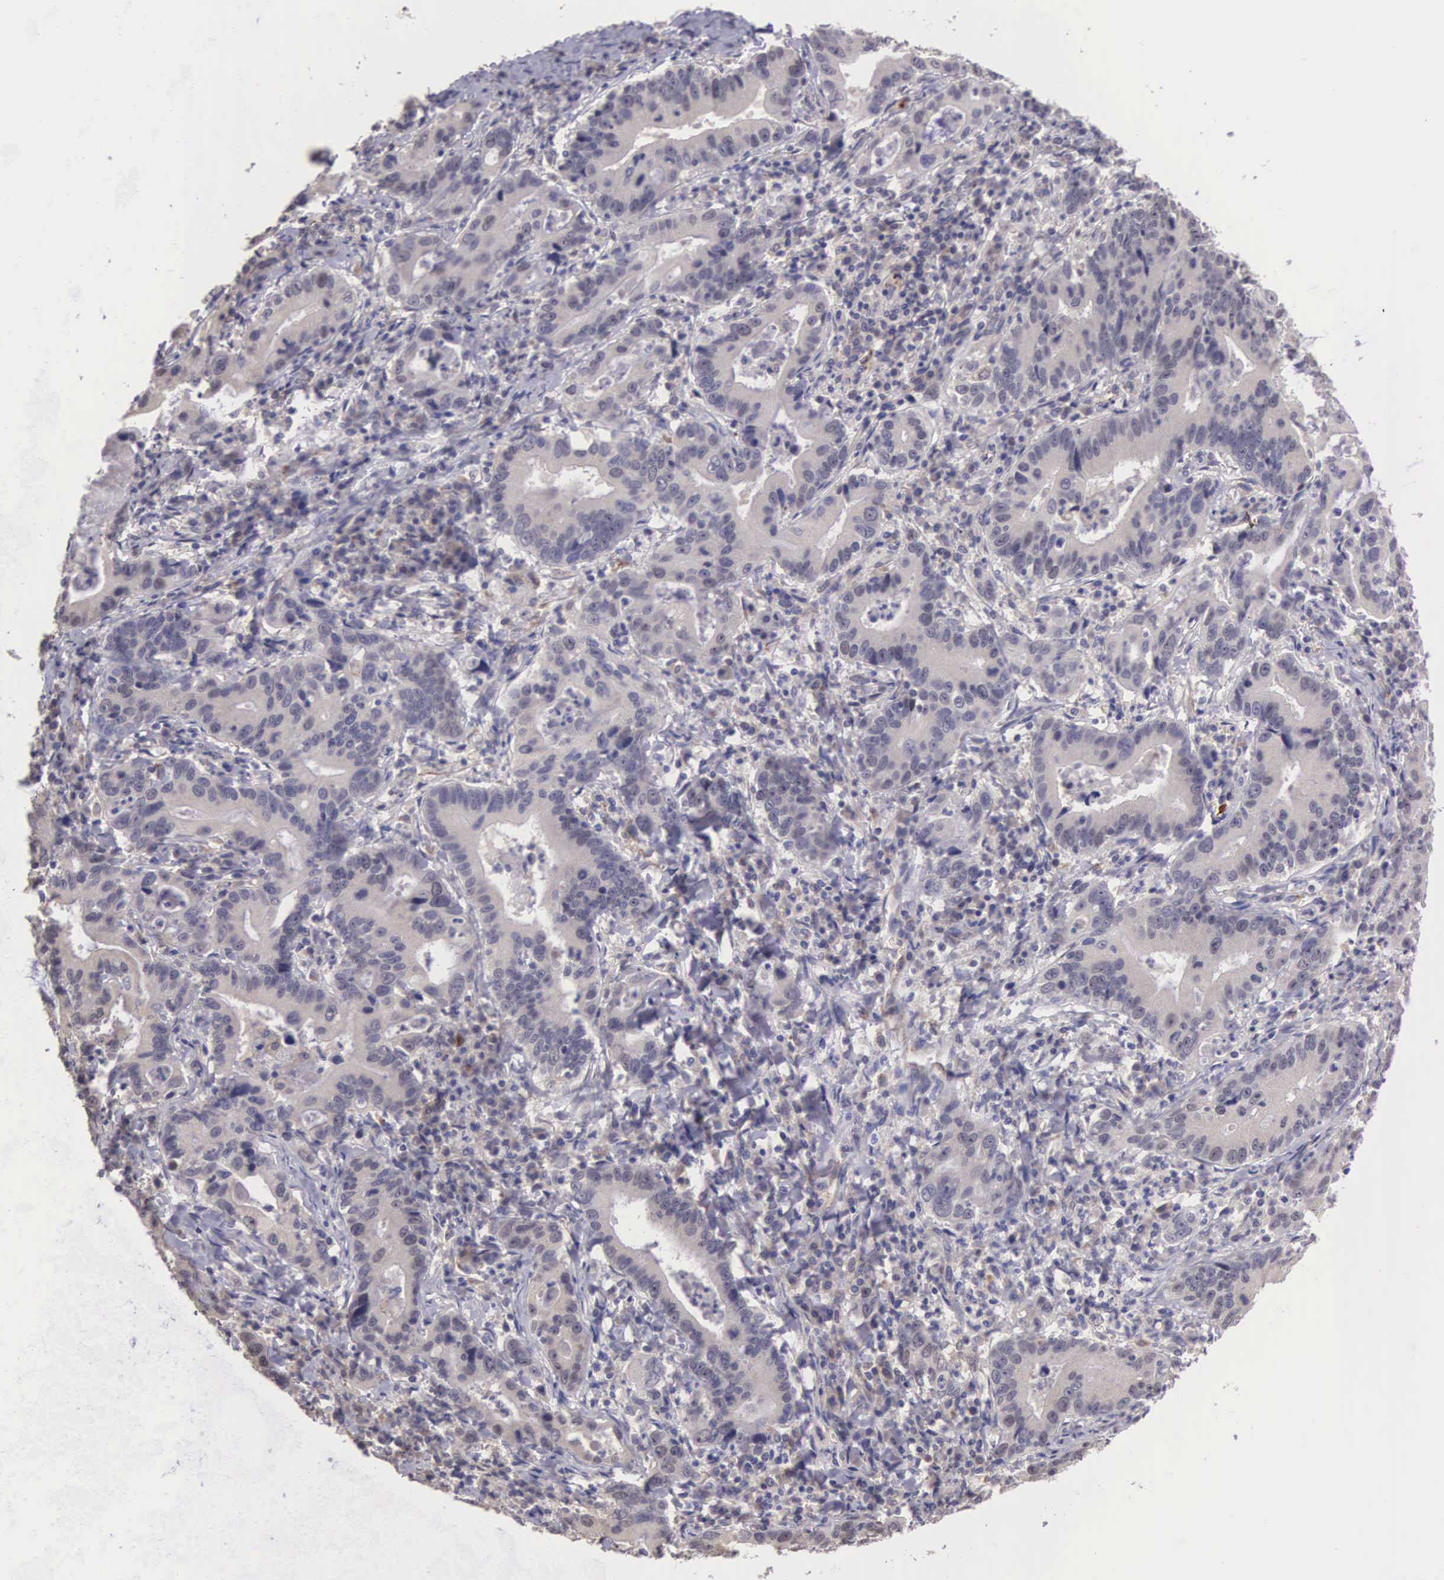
{"staining": {"intensity": "negative", "quantity": "none", "location": "none"}, "tissue": "stomach cancer", "cell_type": "Tumor cells", "image_type": "cancer", "snomed": [{"axis": "morphology", "description": "Adenocarcinoma, NOS"}, {"axis": "topography", "description": "Stomach, upper"}], "caption": "The image shows no significant staining in tumor cells of stomach cancer.", "gene": "CDC45", "patient": {"sex": "male", "age": 63}}